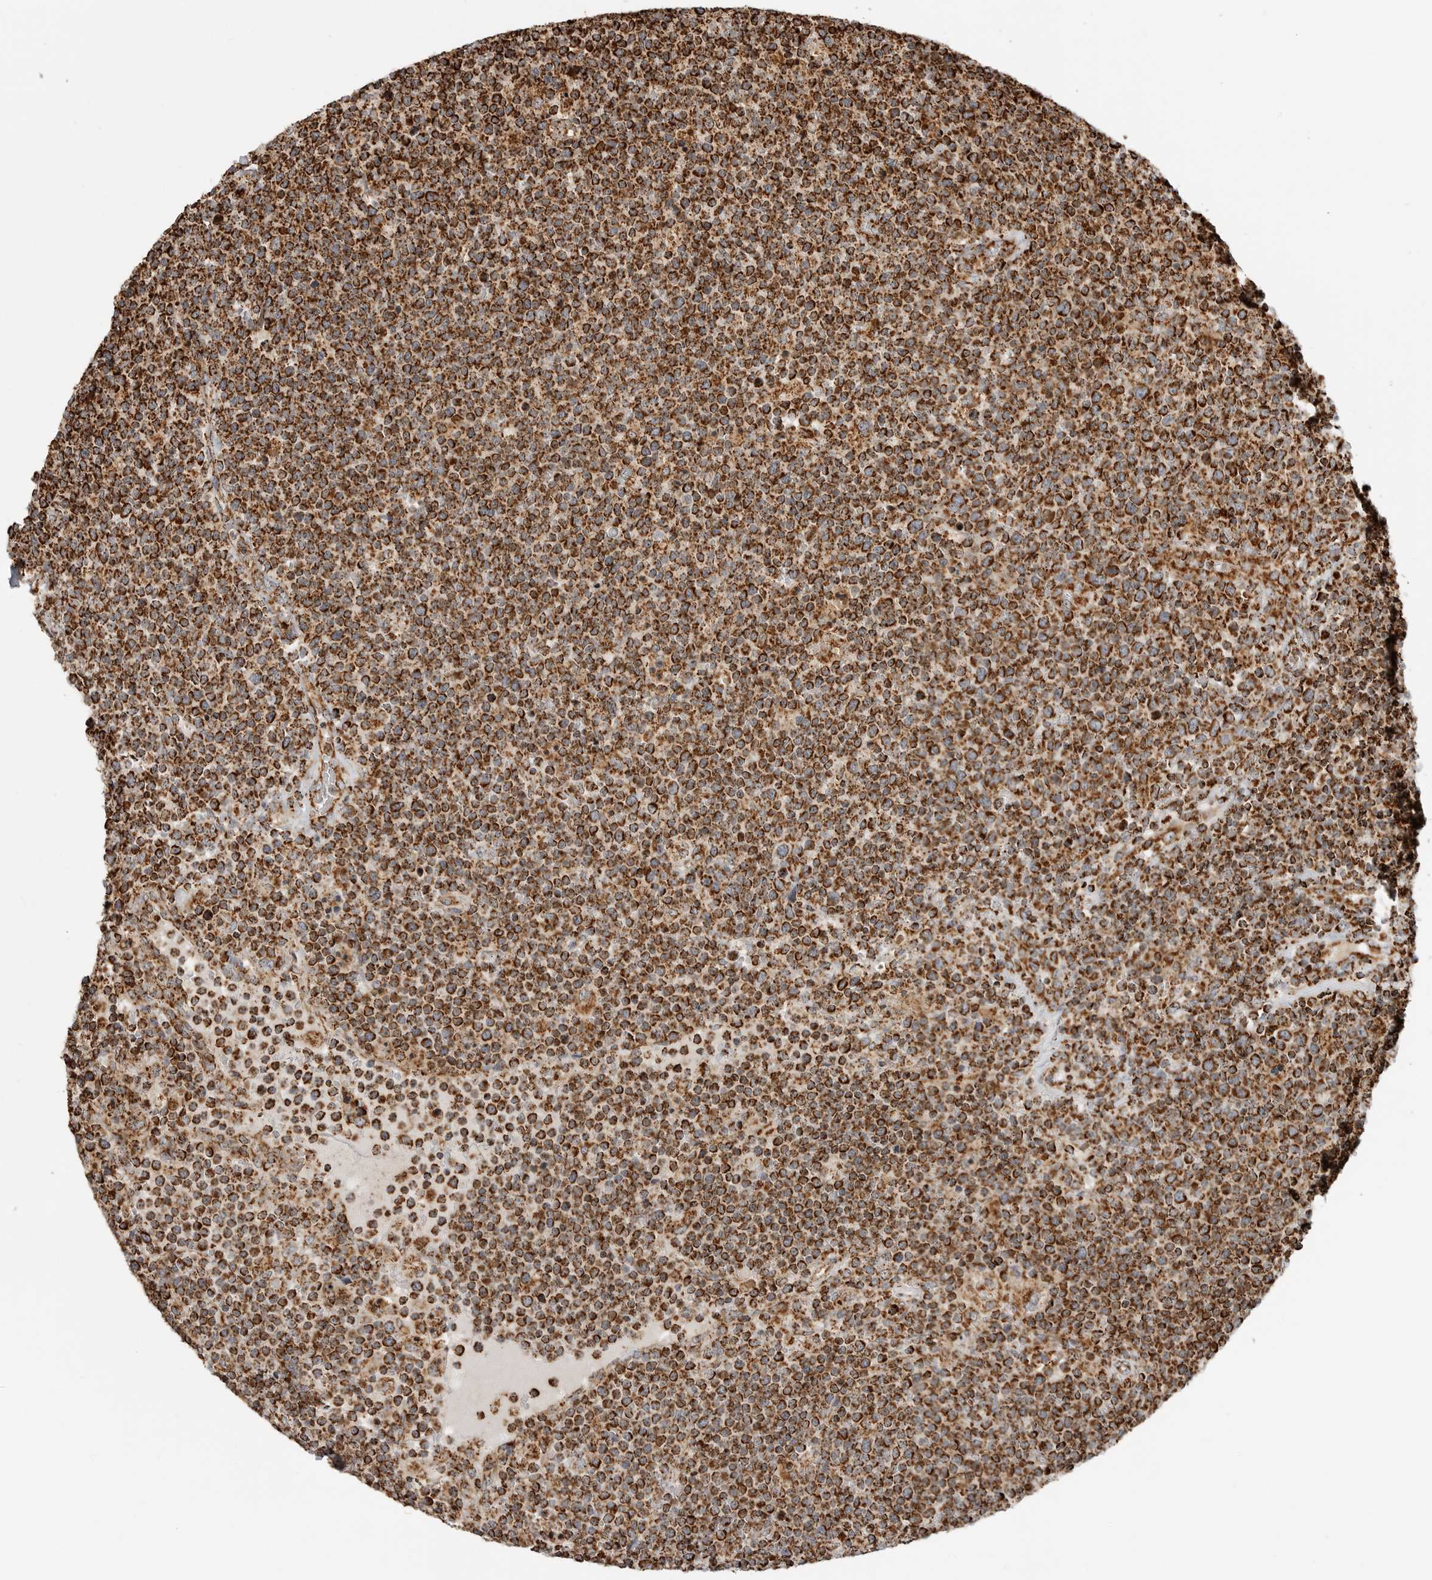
{"staining": {"intensity": "strong", "quantity": ">75%", "location": "cytoplasmic/membranous"}, "tissue": "lymphoma", "cell_type": "Tumor cells", "image_type": "cancer", "snomed": [{"axis": "morphology", "description": "Malignant lymphoma, non-Hodgkin's type, High grade"}, {"axis": "topography", "description": "Lymph node"}], "caption": "DAB (3,3'-diaminobenzidine) immunohistochemical staining of human malignant lymphoma, non-Hodgkin's type (high-grade) shows strong cytoplasmic/membranous protein expression in about >75% of tumor cells.", "gene": "BMP2K", "patient": {"sex": "male", "age": 61}}